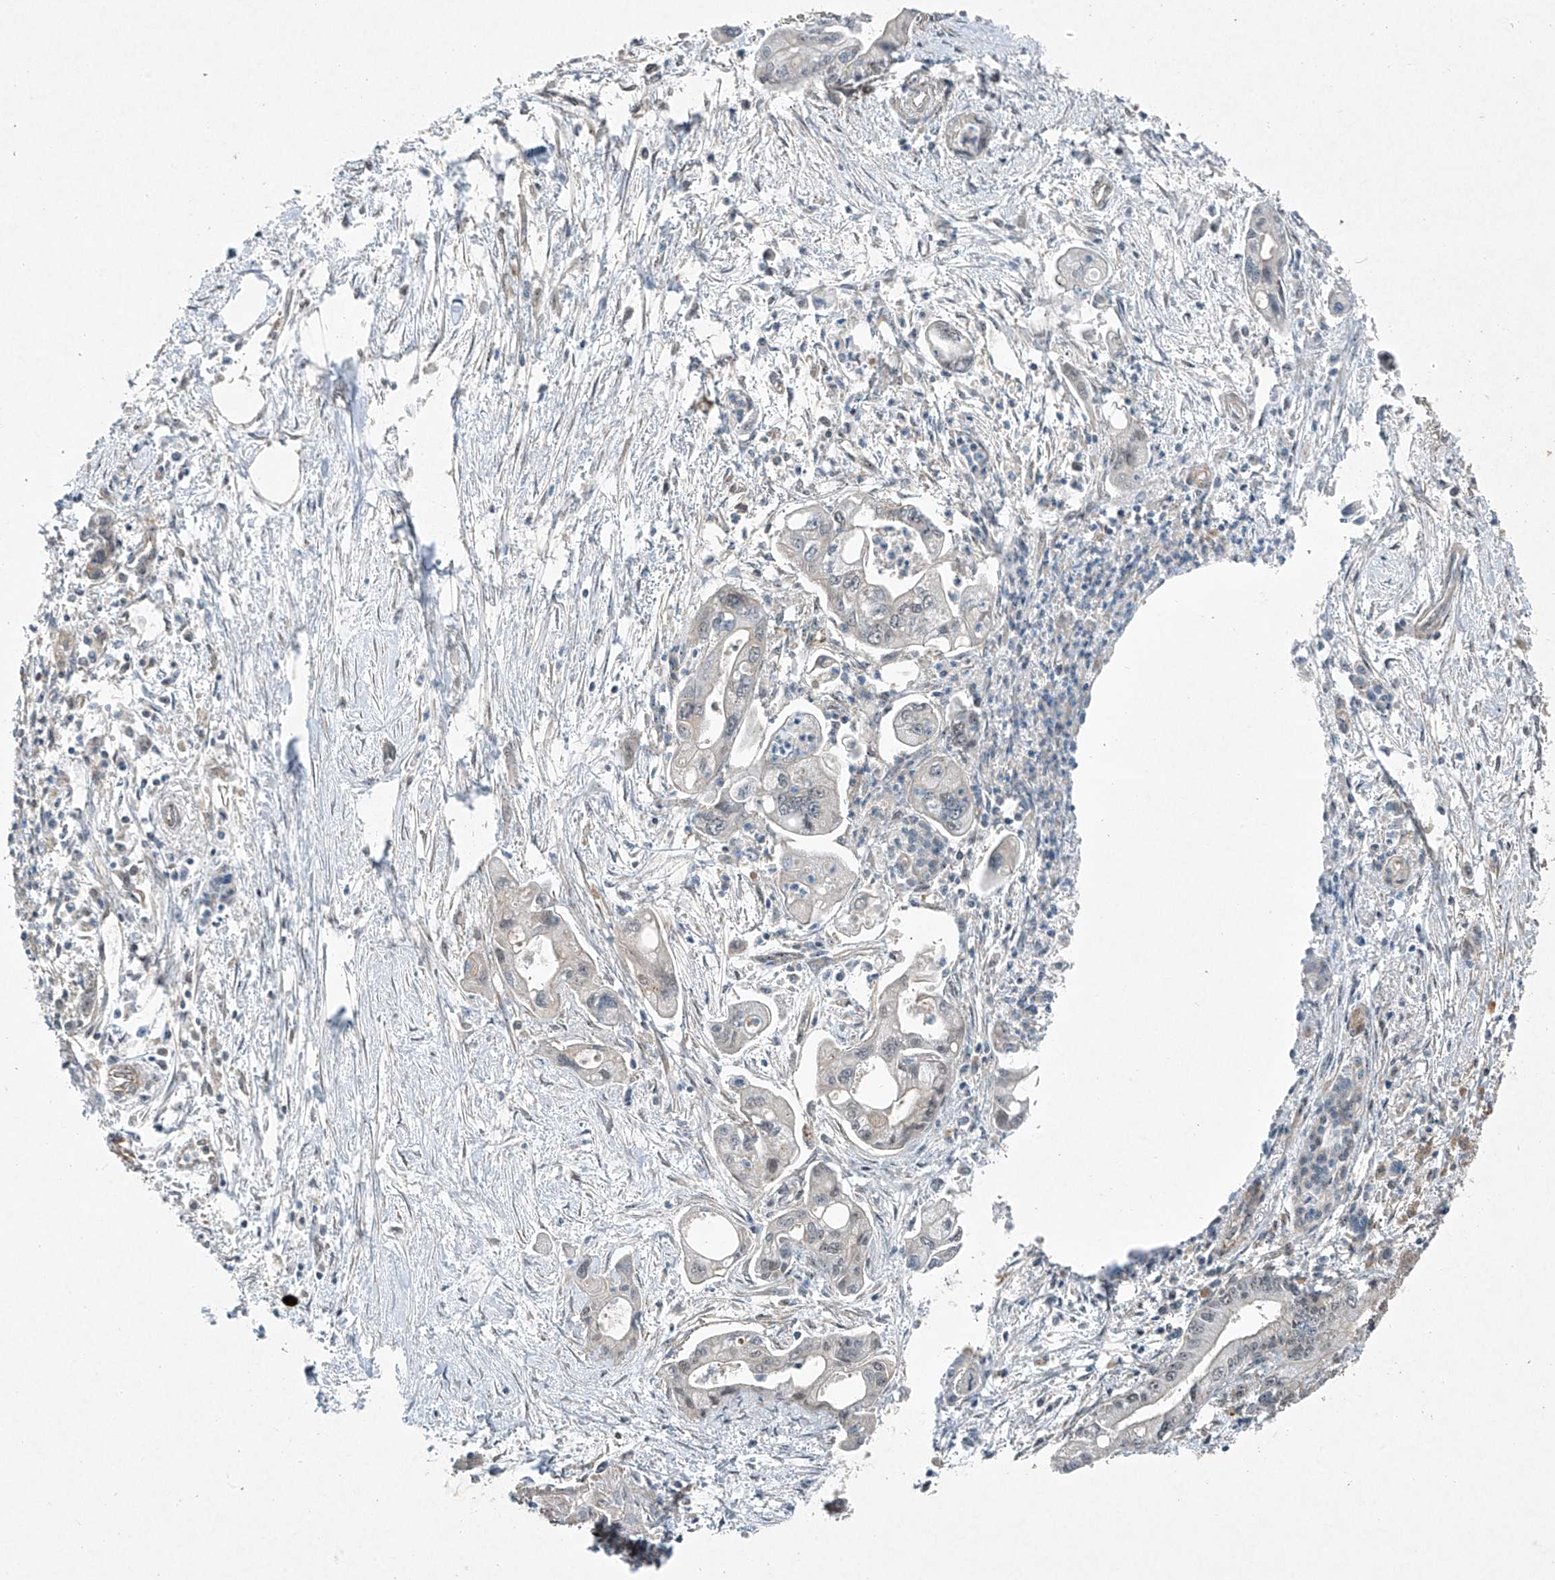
{"staining": {"intensity": "negative", "quantity": "none", "location": "none"}, "tissue": "pancreatic cancer", "cell_type": "Tumor cells", "image_type": "cancer", "snomed": [{"axis": "morphology", "description": "Adenocarcinoma, NOS"}, {"axis": "topography", "description": "Pancreas"}], "caption": "IHC of human pancreatic adenocarcinoma demonstrates no positivity in tumor cells. (DAB immunohistochemistry, high magnification).", "gene": "PPCS", "patient": {"sex": "male", "age": 70}}